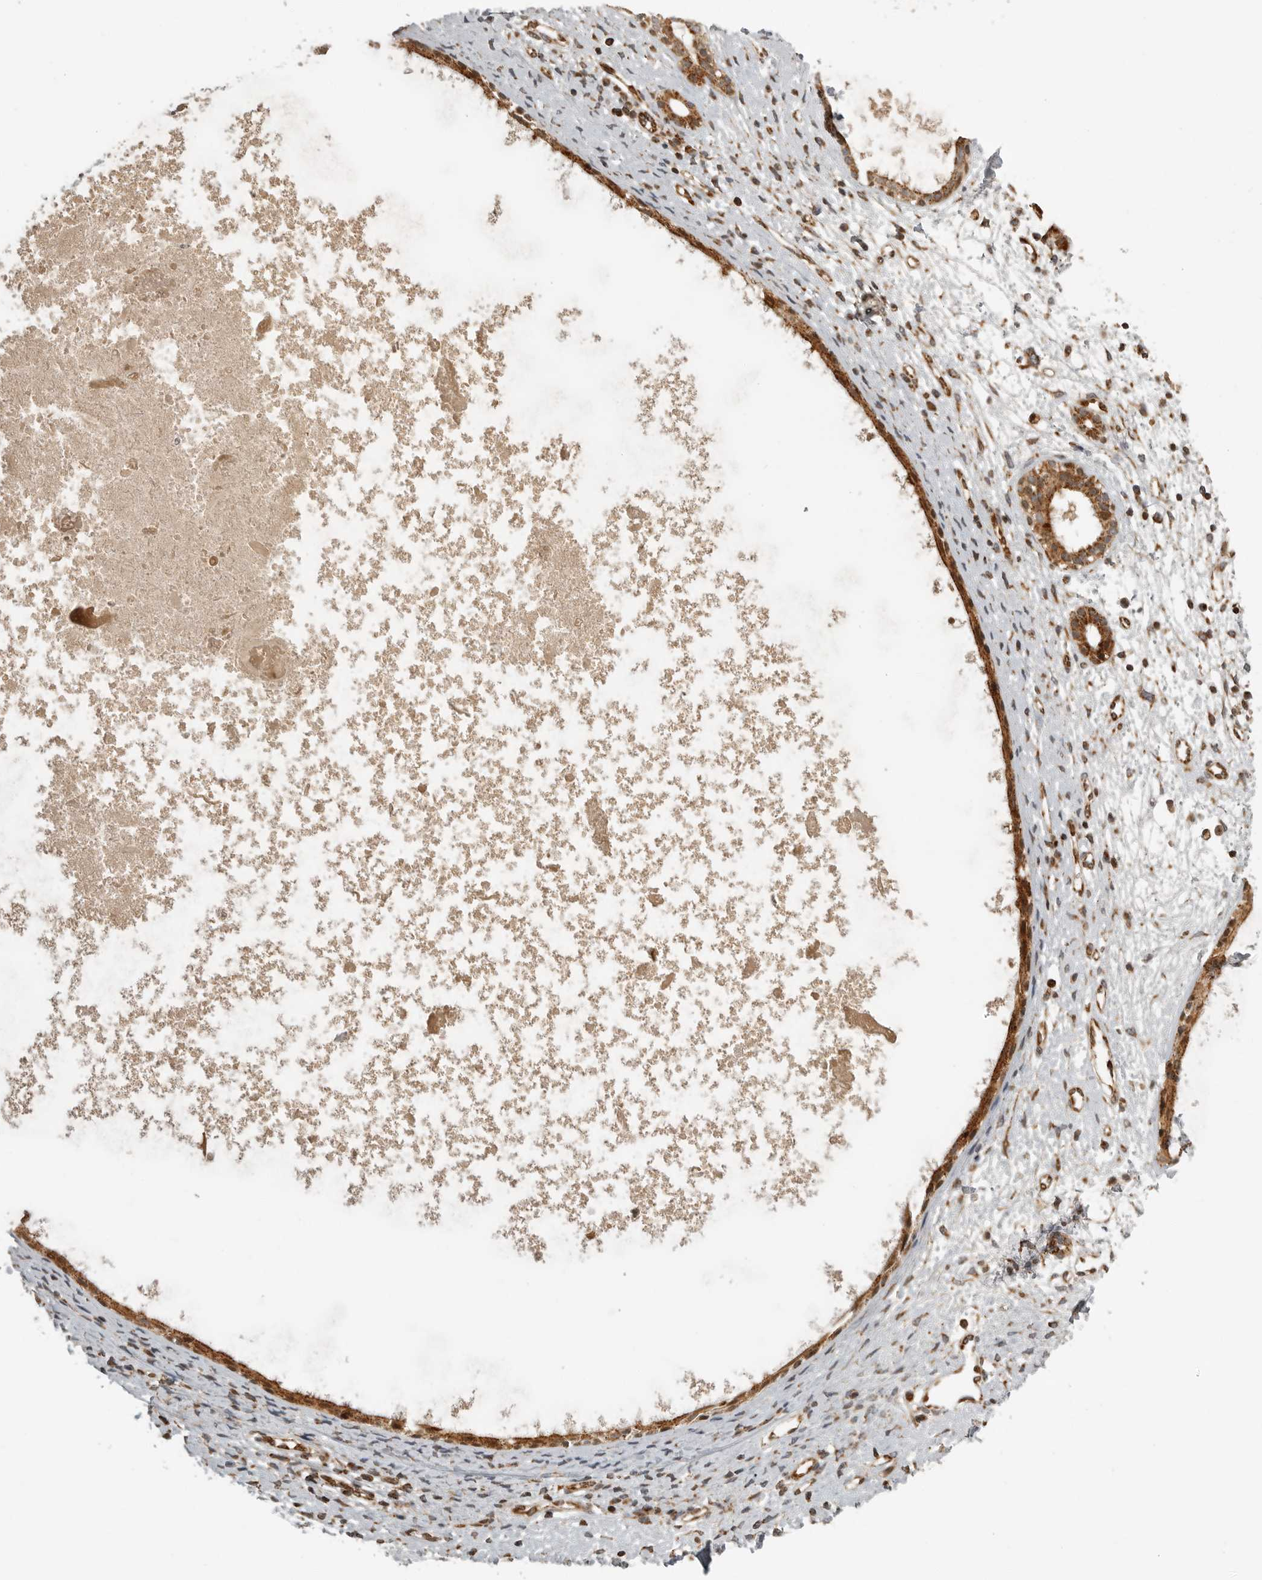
{"staining": {"intensity": "moderate", "quantity": ">75%", "location": "cytoplasmic/membranous"}, "tissue": "nasopharynx", "cell_type": "Respiratory epithelial cells", "image_type": "normal", "snomed": [{"axis": "morphology", "description": "Normal tissue, NOS"}, {"axis": "topography", "description": "Nasopharynx"}], "caption": "The immunohistochemical stain labels moderate cytoplasmic/membranous positivity in respiratory epithelial cells of benign nasopharynx.", "gene": "NARS2", "patient": {"sex": "male", "age": 22}}